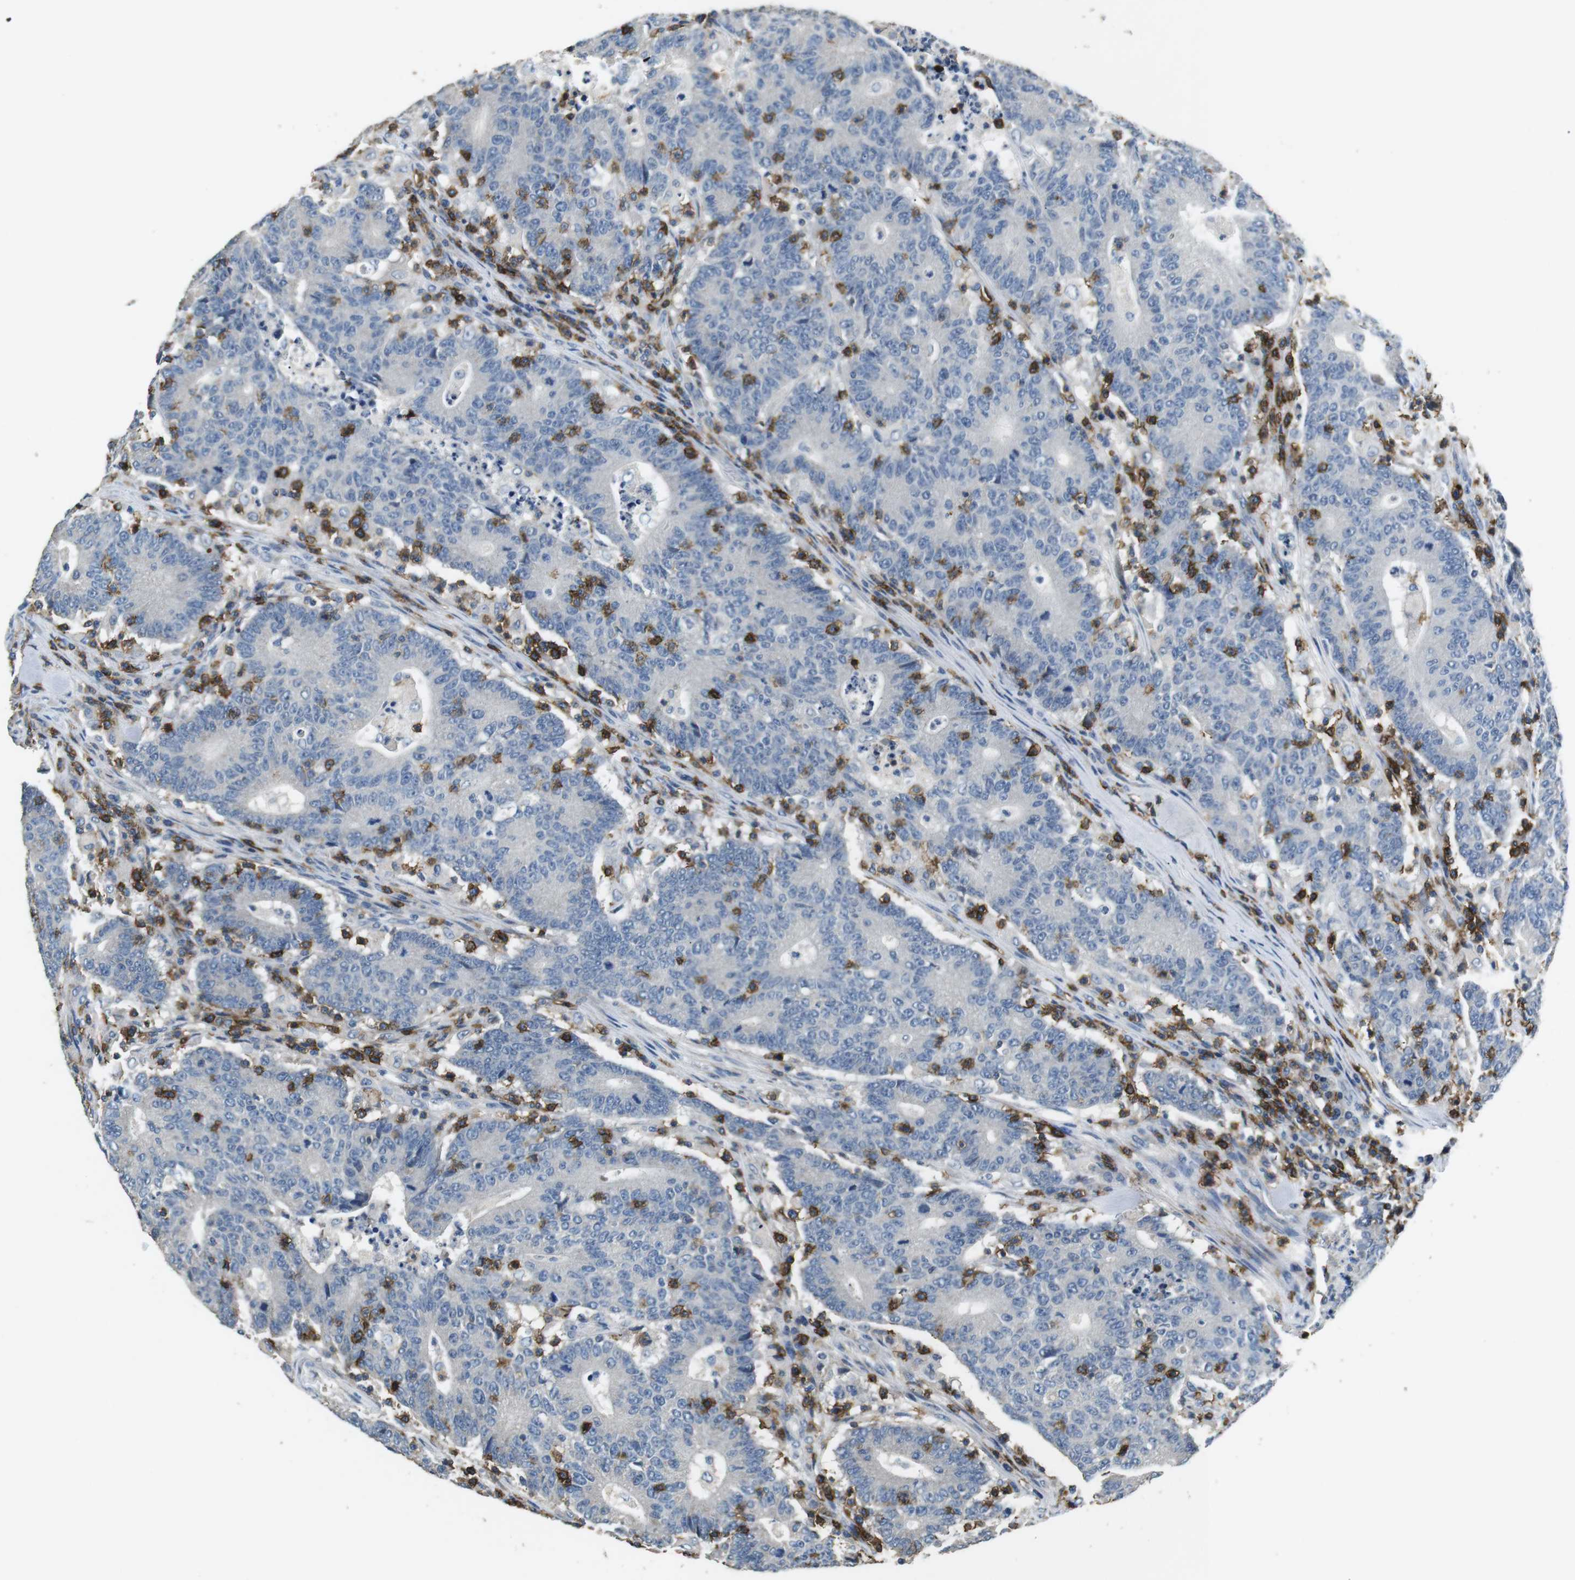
{"staining": {"intensity": "negative", "quantity": "none", "location": "none"}, "tissue": "colorectal cancer", "cell_type": "Tumor cells", "image_type": "cancer", "snomed": [{"axis": "morphology", "description": "Normal tissue, NOS"}, {"axis": "morphology", "description": "Adenocarcinoma, NOS"}, {"axis": "topography", "description": "Colon"}], "caption": "Micrograph shows no significant protein staining in tumor cells of colorectal cancer (adenocarcinoma).", "gene": "CD6", "patient": {"sex": "female", "age": 75}}